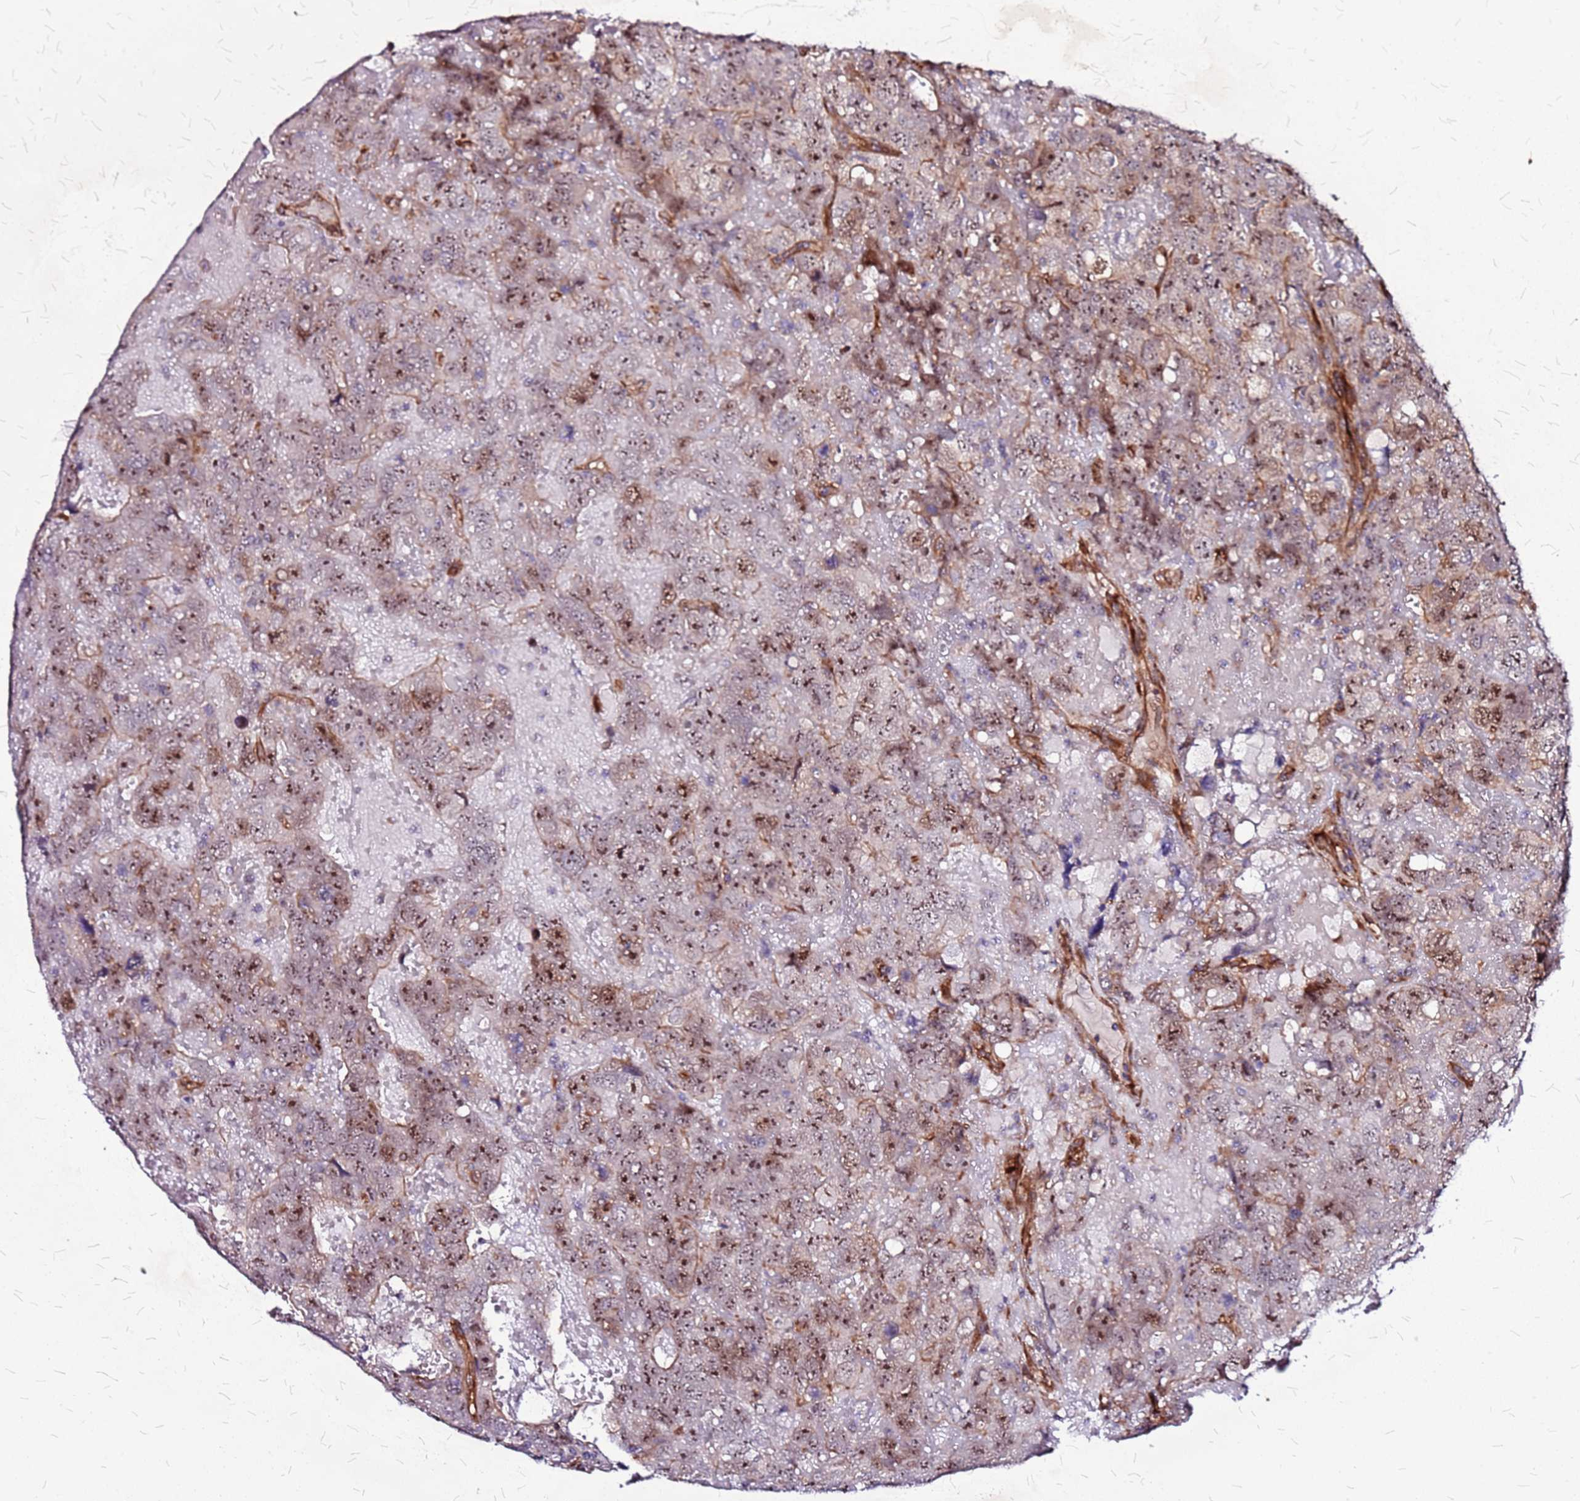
{"staining": {"intensity": "moderate", "quantity": ">75%", "location": "nuclear"}, "tissue": "testis cancer", "cell_type": "Tumor cells", "image_type": "cancer", "snomed": [{"axis": "morphology", "description": "Carcinoma, Embryonal, NOS"}, {"axis": "topography", "description": "Testis"}], "caption": "Immunohistochemistry (IHC) histopathology image of neoplastic tissue: human embryonal carcinoma (testis) stained using immunohistochemistry (IHC) displays medium levels of moderate protein expression localized specifically in the nuclear of tumor cells, appearing as a nuclear brown color.", "gene": "TOPAZ1", "patient": {"sex": "male", "age": 45}}